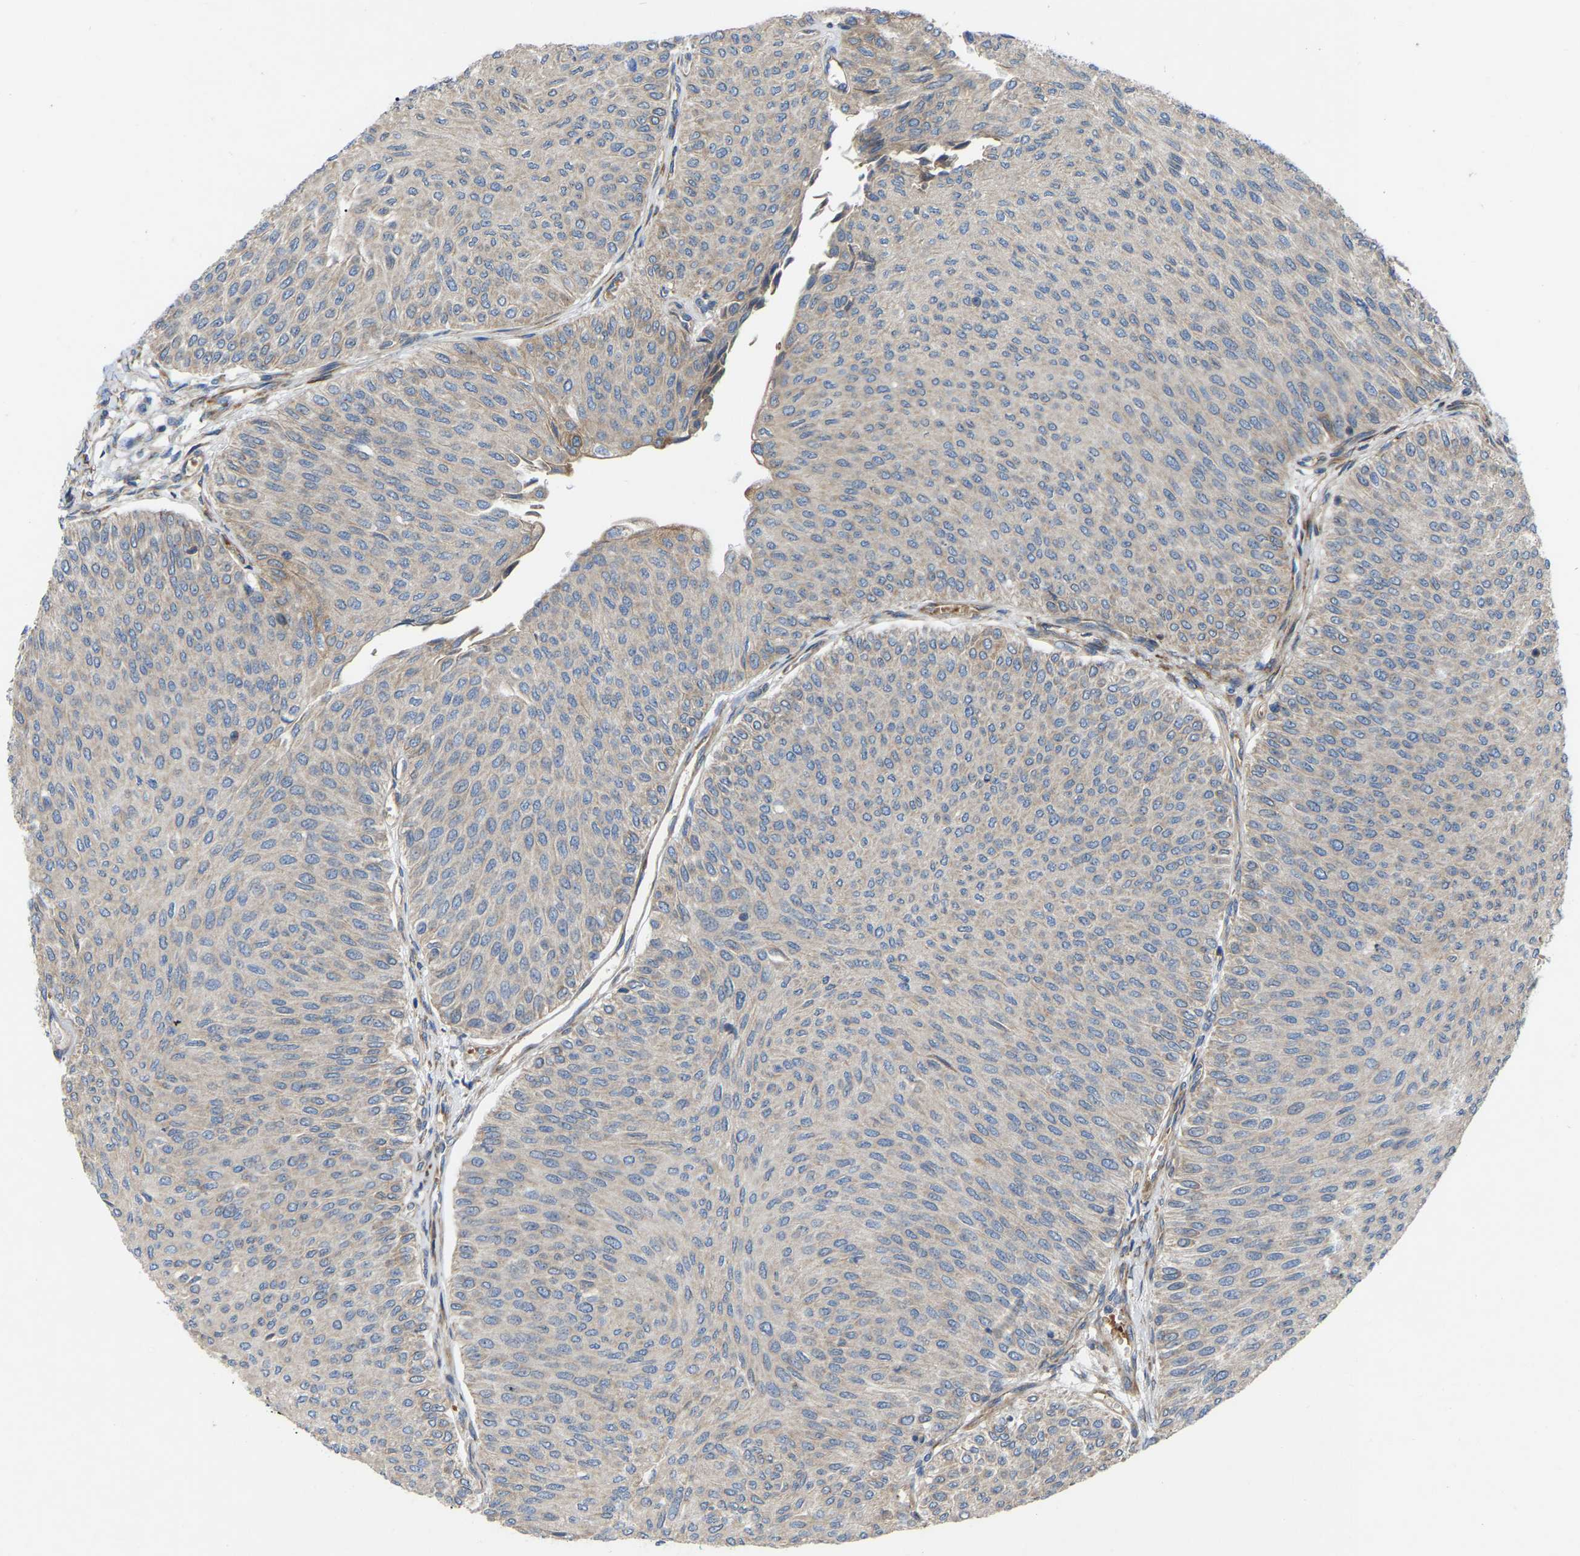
{"staining": {"intensity": "negative", "quantity": "none", "location": "none"}, "tissue": "urothelial cancer", "cell_type": "Tumor cells", "image_type": "cancer", "snomed": [{"axis": "morphology", "description": "Urothelial carcinoma, Low grade"}, {"axis": "topography", "description": "Urinary bladder"}], "caption": "DAB (3,3'-diaminobenzidine) immunohistochemical staining of urothelial carcinoma (low-grade) shows no significant staining in tumor cells.", "gene": "TOR1B", "patient": {"sex": "male", "age": 78}}